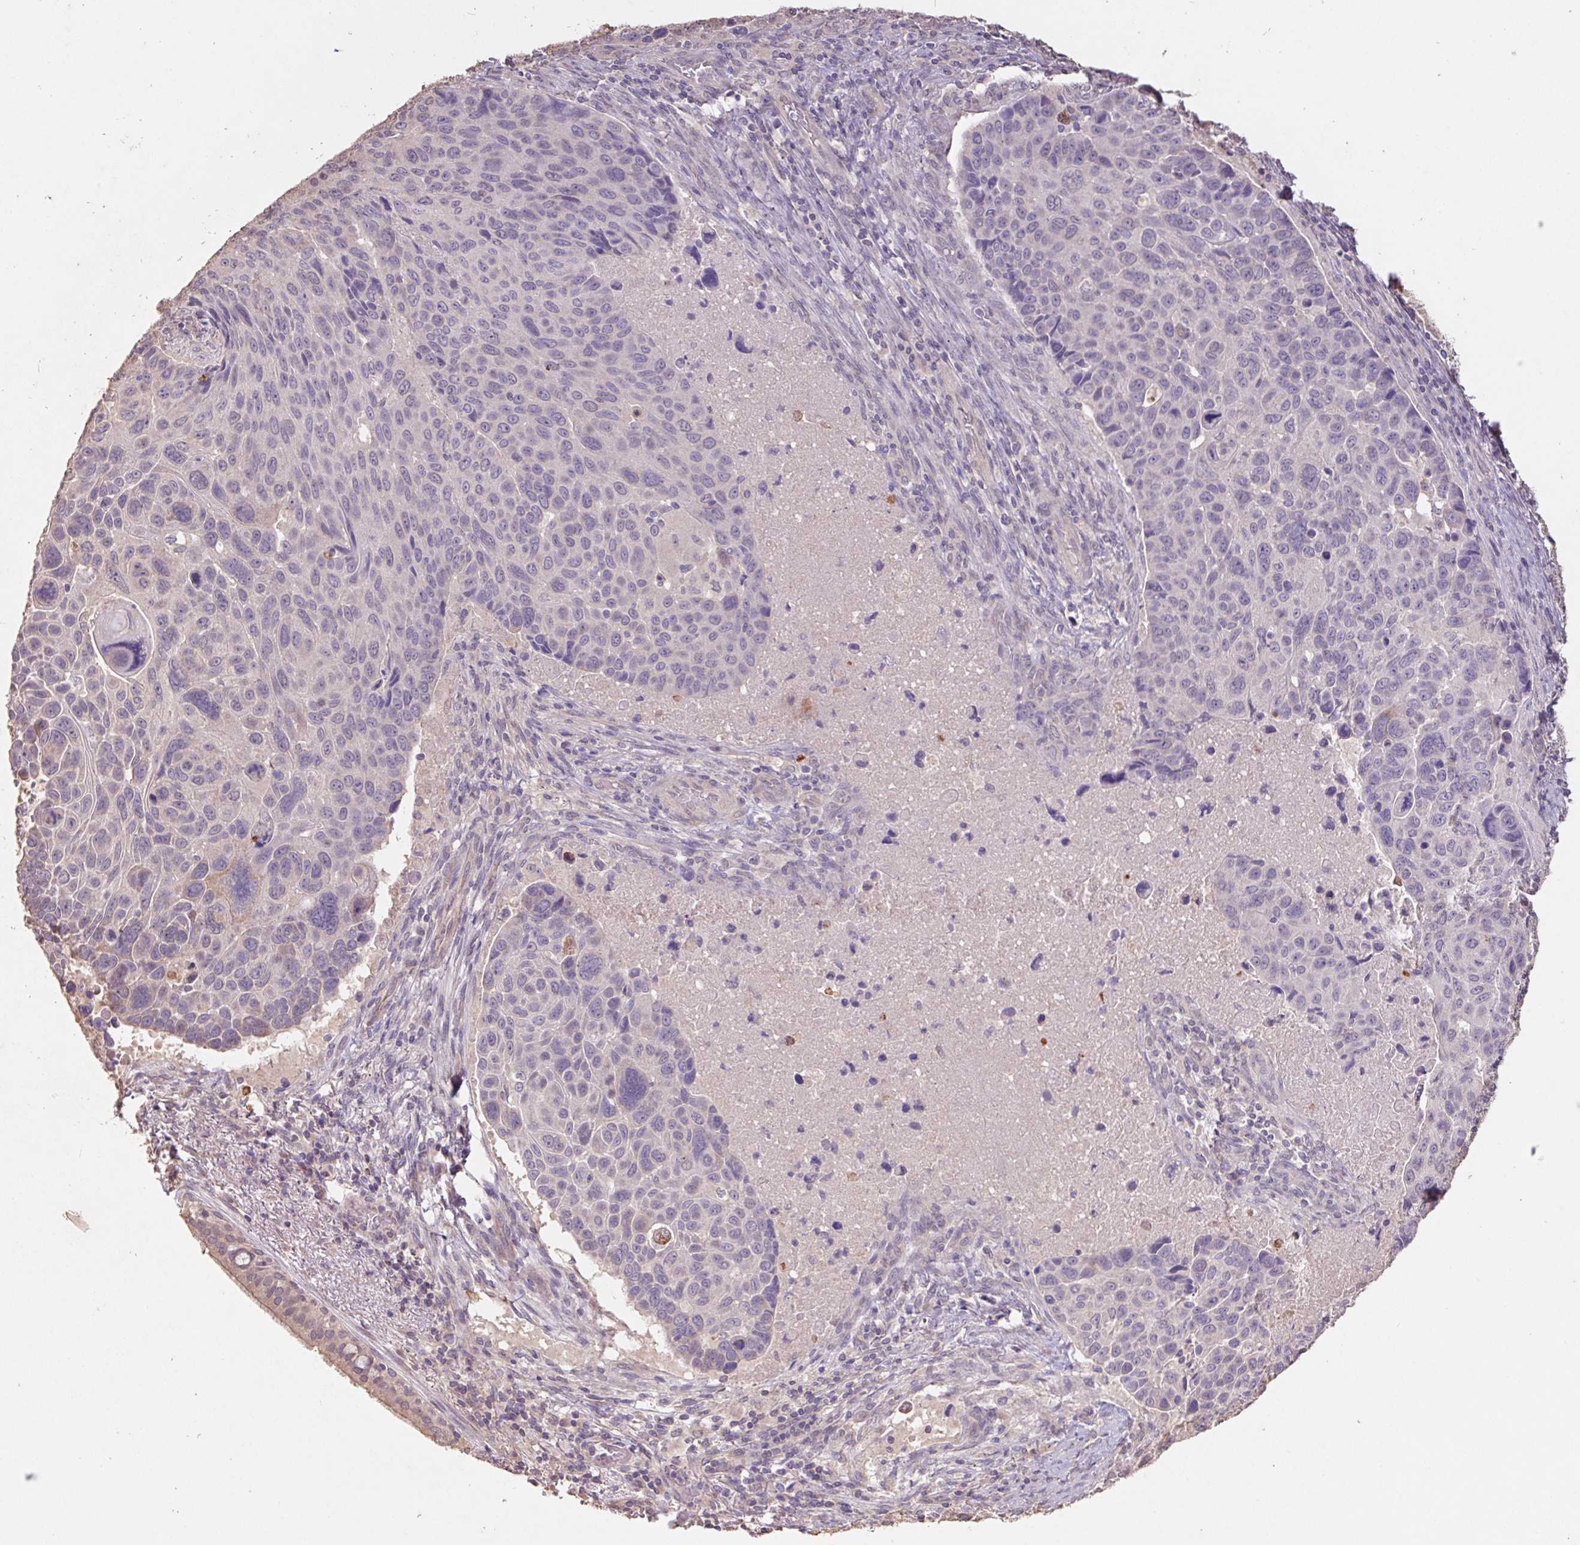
{"staining": {"intensity": "negative", "quantity": "none", "location": "none"}, "tissue": "lung cancer", "cell_type": "Tumor cells", "image_type": "cancer", "snomed": [{"axis": "morphology", "description": "Squamous cell carcinoma, NOS"}, {"axis": "topography", "description": "Lung"}], "caption": "A high-resolution photomicrograph shows IHC staining of squamous cell carcinoma (lung), which exhibits no significant positivity in tumor cells.", "gene": "GRM2", "patient": {"sex": "male", "age": 68}}